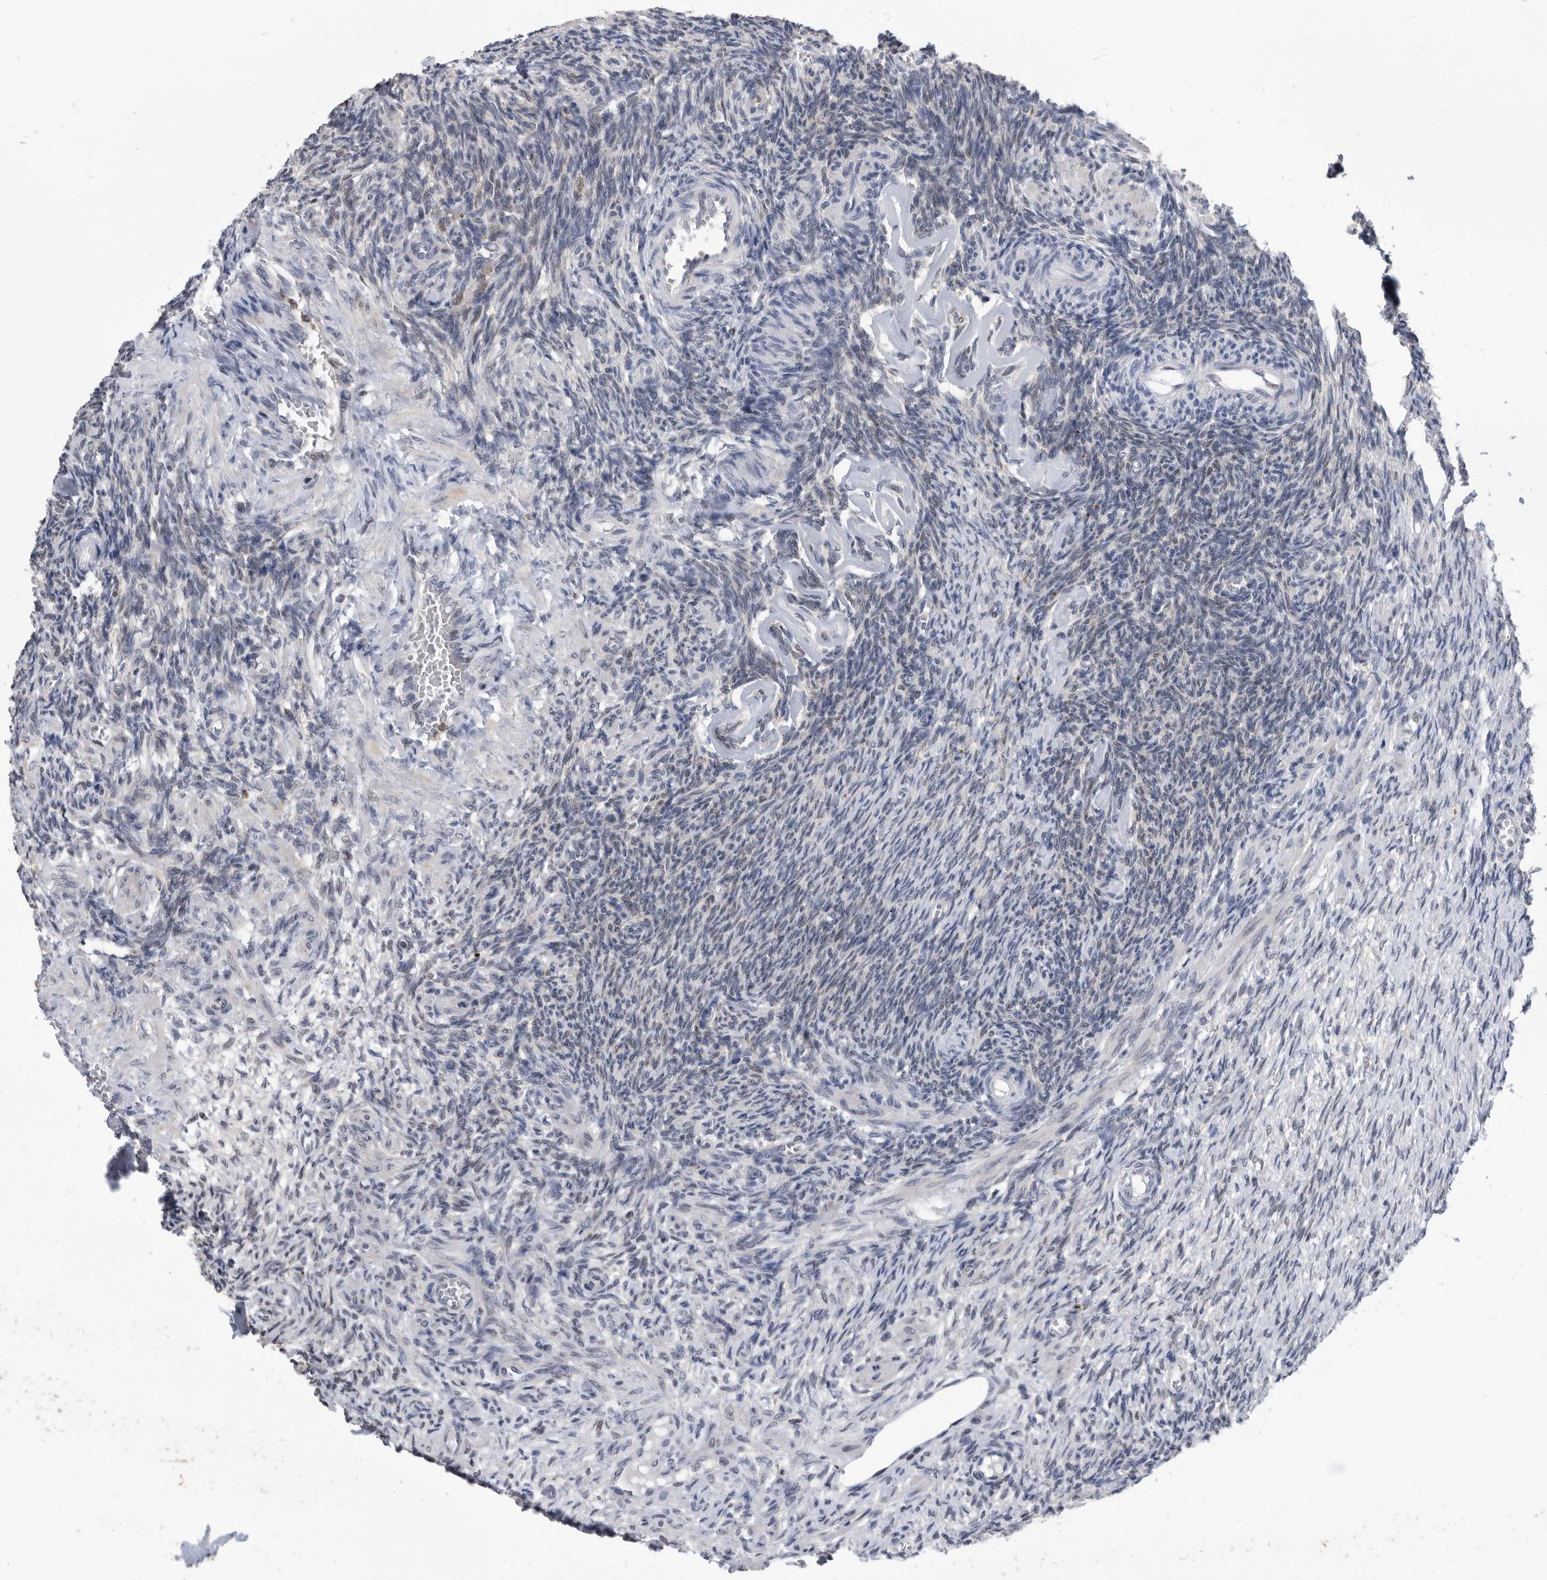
{"staining": {"intensity": "weak", "quantity": "25%-75%", "location": "nuclear"}, "tissue": "ovary", "cell_type": "Ovarian stroma cells", "image_type": "normal", "snomed": [{"axis": "morphology", "description": "Normal tissue, NOS"}, {"axis": "topography", "description": "Ovary"}], "caption": "Immunohistochemical staining of unremarkable ovary exhibits 25%-75% levels of weak nuclear protein positivity in approximately 25%-75% of ovarian stroma cells. The protein of interest is shown in brown color, while the nuclei are stained blue.", "gene": "TSTD1", "patient": {"sex": "female", "age": 27}}